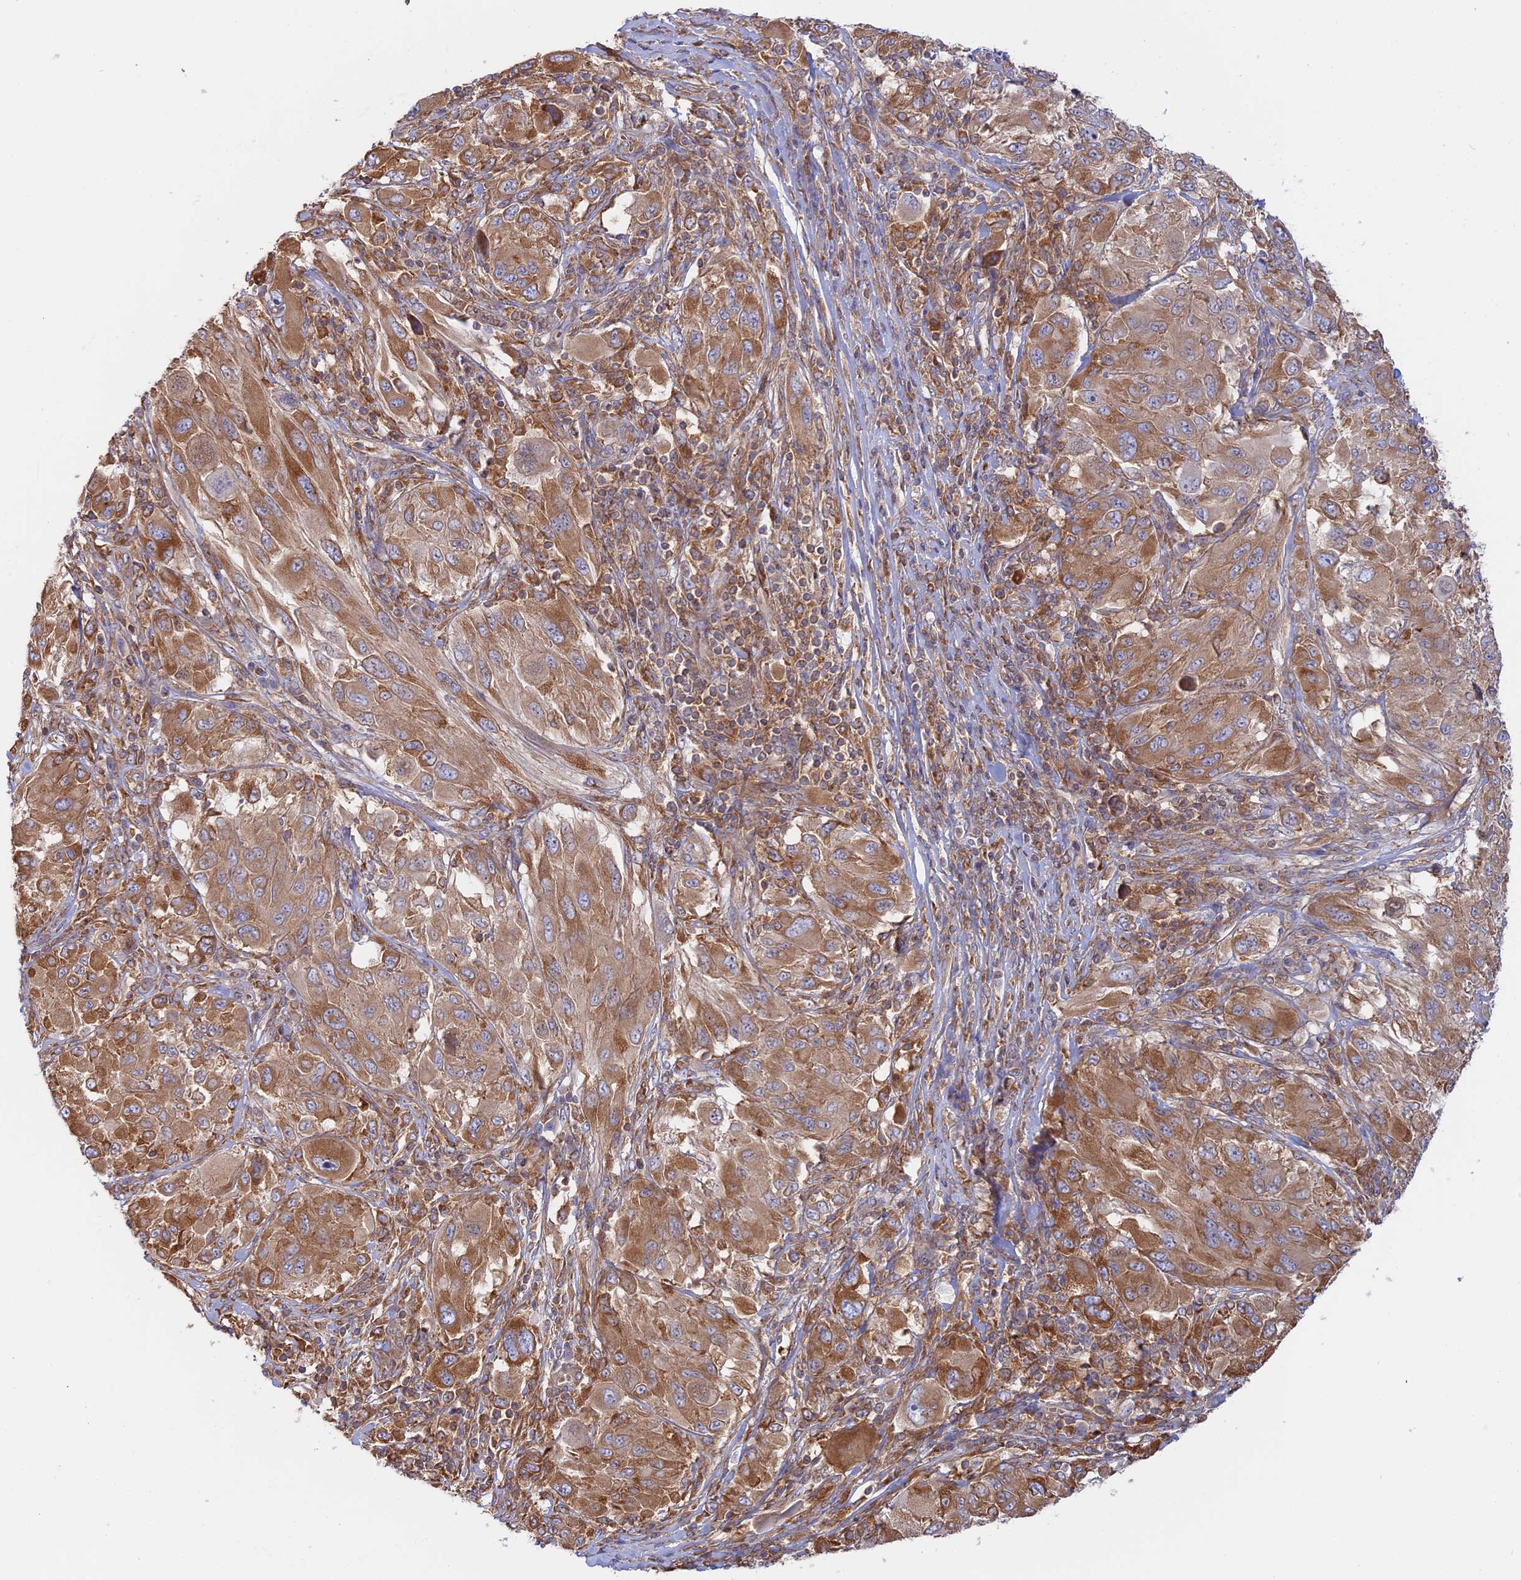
{"staining": {"intensity": "moderate", "quantity": ">75%", "location": "cytoplasmic/membranous"}, "tissue": "melanoma", "cell_type": "Tumor cells", "image_type": "cancer", "snomed": [{"axis": "morphology", "description": "Malignant melanoma, NOS"}, {"axis": "topography", "description": "Skin"}], "caption": "Melanoma tissue exhibits moderate cytoplasmic/membranous positivity in approximately >75% of tumor cells", "gene": "GMIP", "patient": {"sex": "female", "age": 91}}